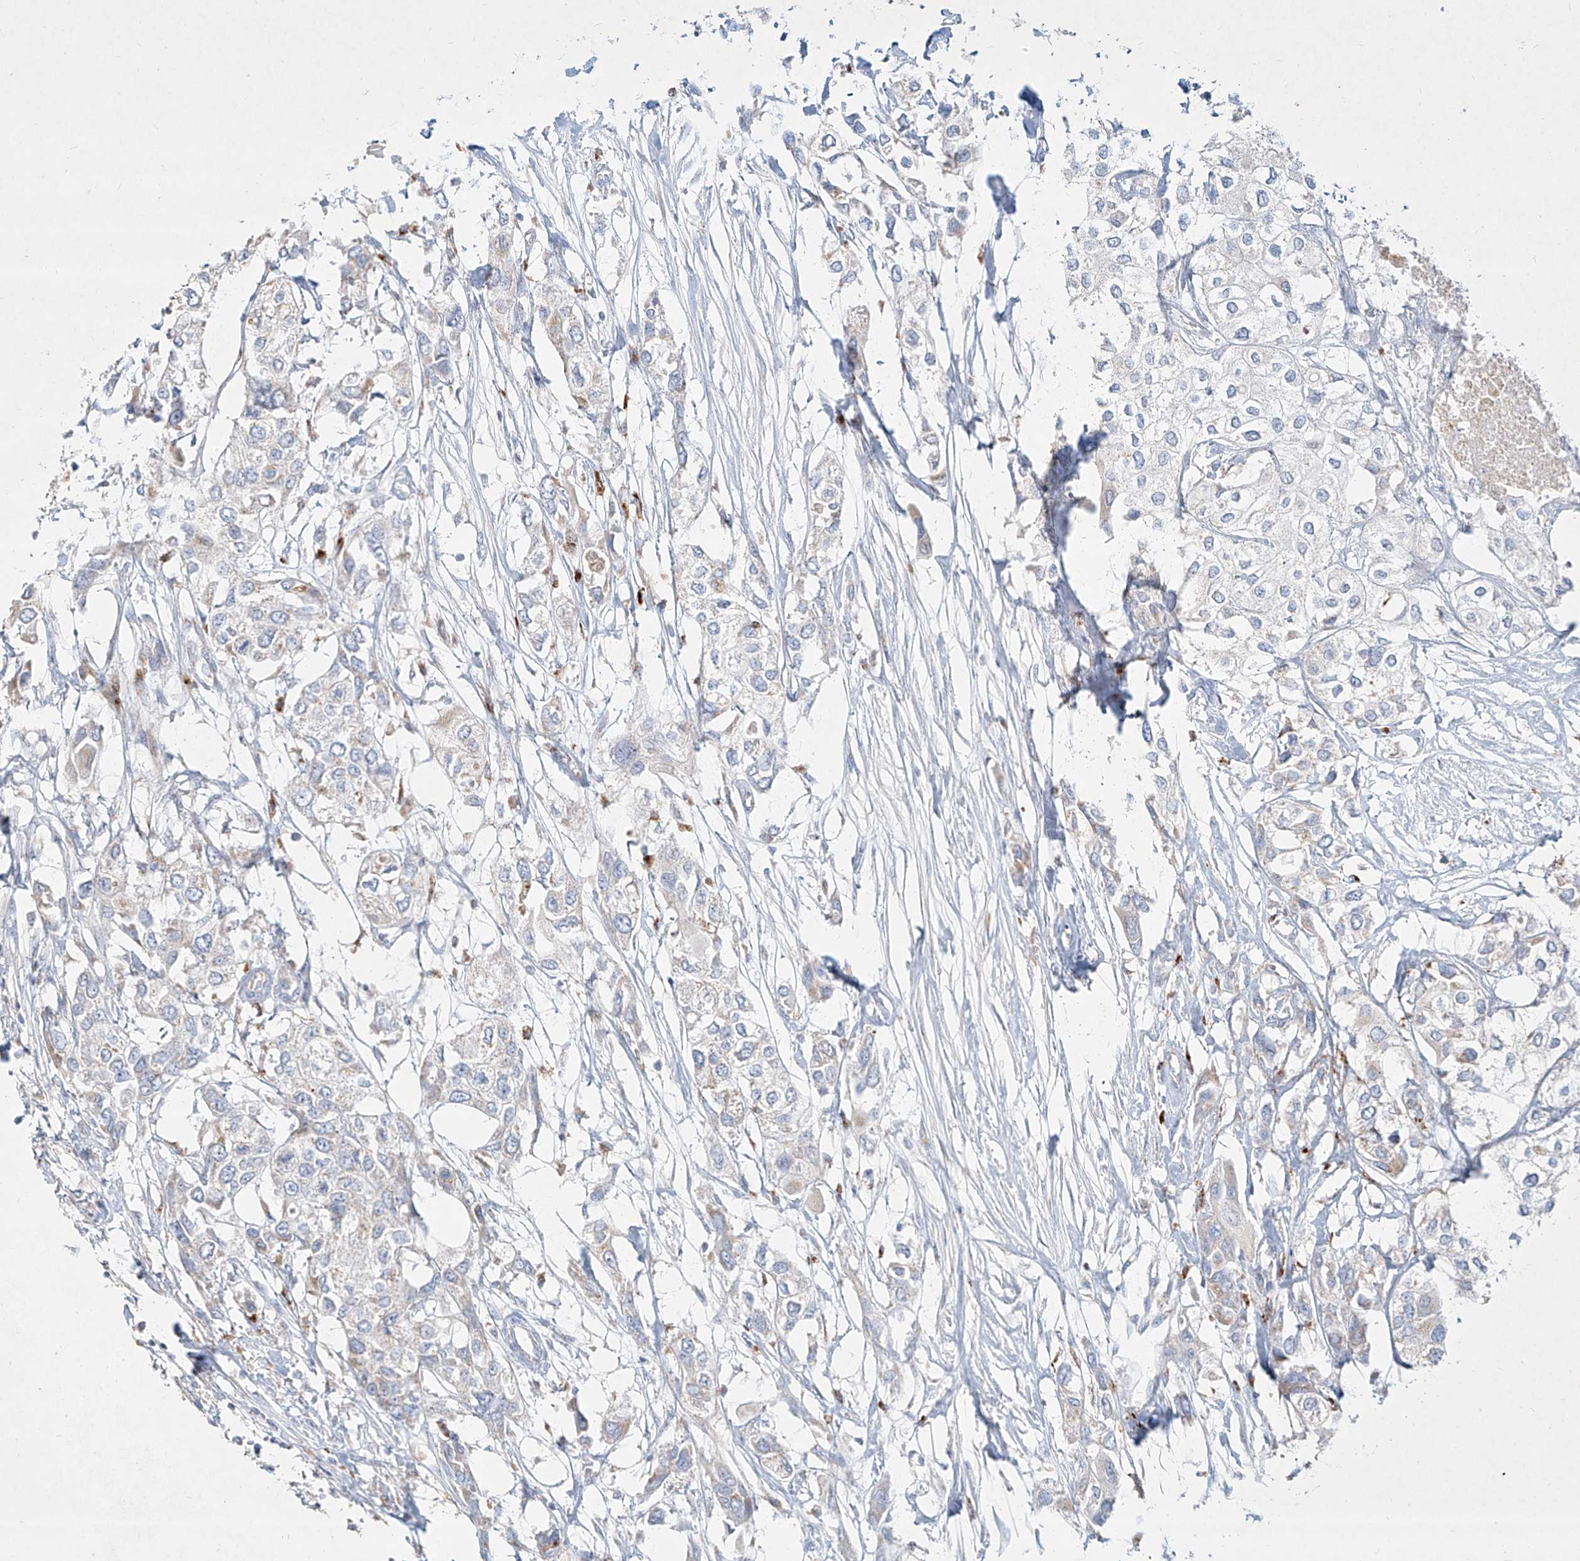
{"staining": {"intensity": "moderate", "quantity": "<25%", "location": "cytoplasmic/membranous"}, "tissue": "urothelial cancer", "cell_type": "Tumor cells", "image_type": "cancer", "snomed": [{"axis": "morphology", "description": "Urothelial carcinoma, High grade"}, {"axis": "topography", "description": "Urinary bladder"}], "caption": "Brown immunohistochemical staining in urothelial cancer exhibits moderate cytoplasmic/membranous staining in about <25% of tumor cells. Immunohistochemistry stains the protein in brown and the nuclei are stained blue.", "gene": "MTX2", "patient": {"sex": "male", "age": 64}}